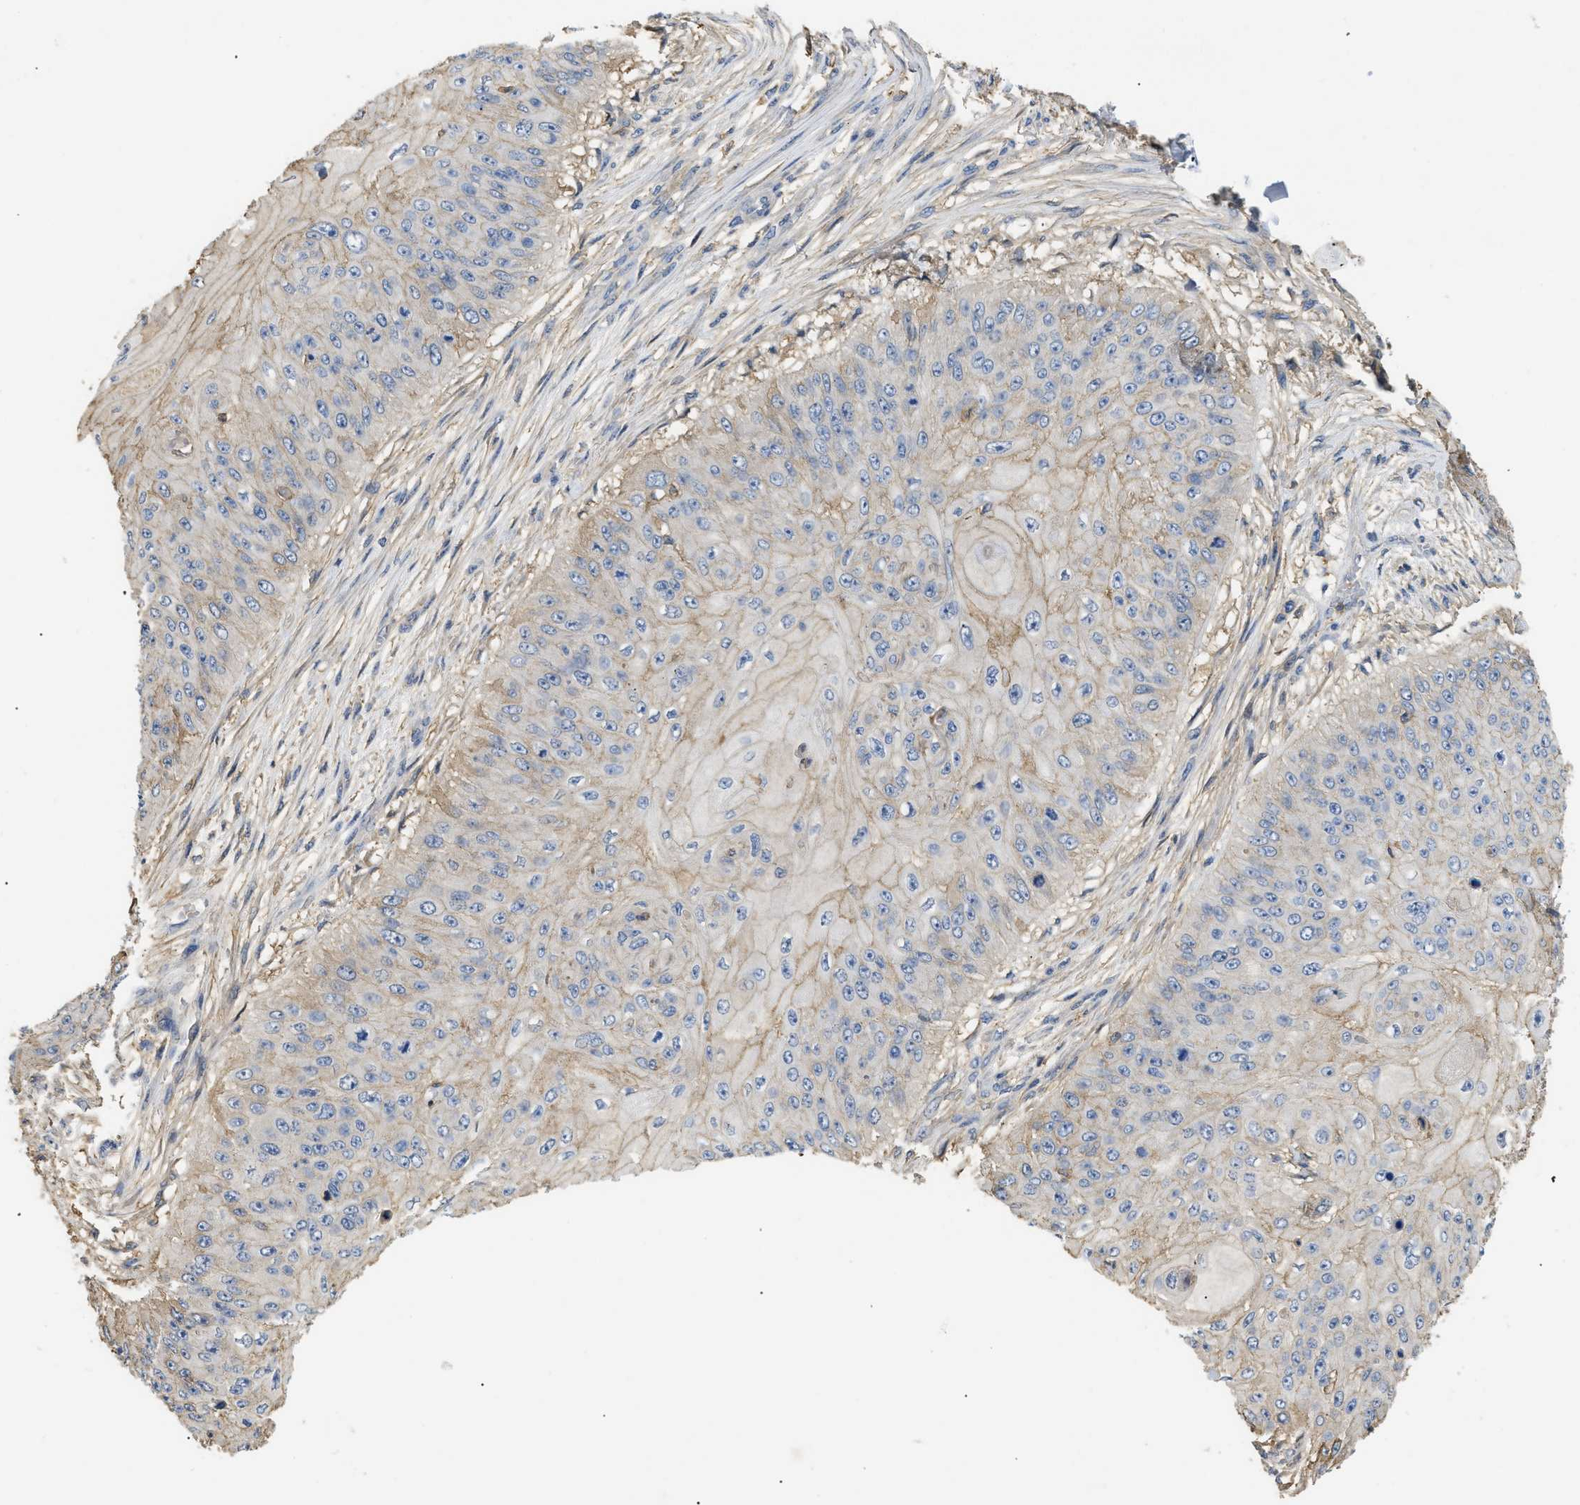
{"staining": {"intensity": "weak", "quantity": "<25%", "location": "cytoplasmic/membranous"}, "tissue": "skin cancer", "cell_type": "Tumor cells", "image_type": "cancer", "snomed": [{"axis": "morphology", "description": "Squamous cell carcinoma, NOS"}, {"axis": "topography", "description": "Skin"}], "caption": "This image is of skin cancer (squamous cell carcinoma) stained with immunohistochemistry to label a protein in brown with the nuclei are counter-stained blue. There is no expression in tumor cells.", "gene": "ANXA4", "patient": {"sex": "female", "age": 80}}